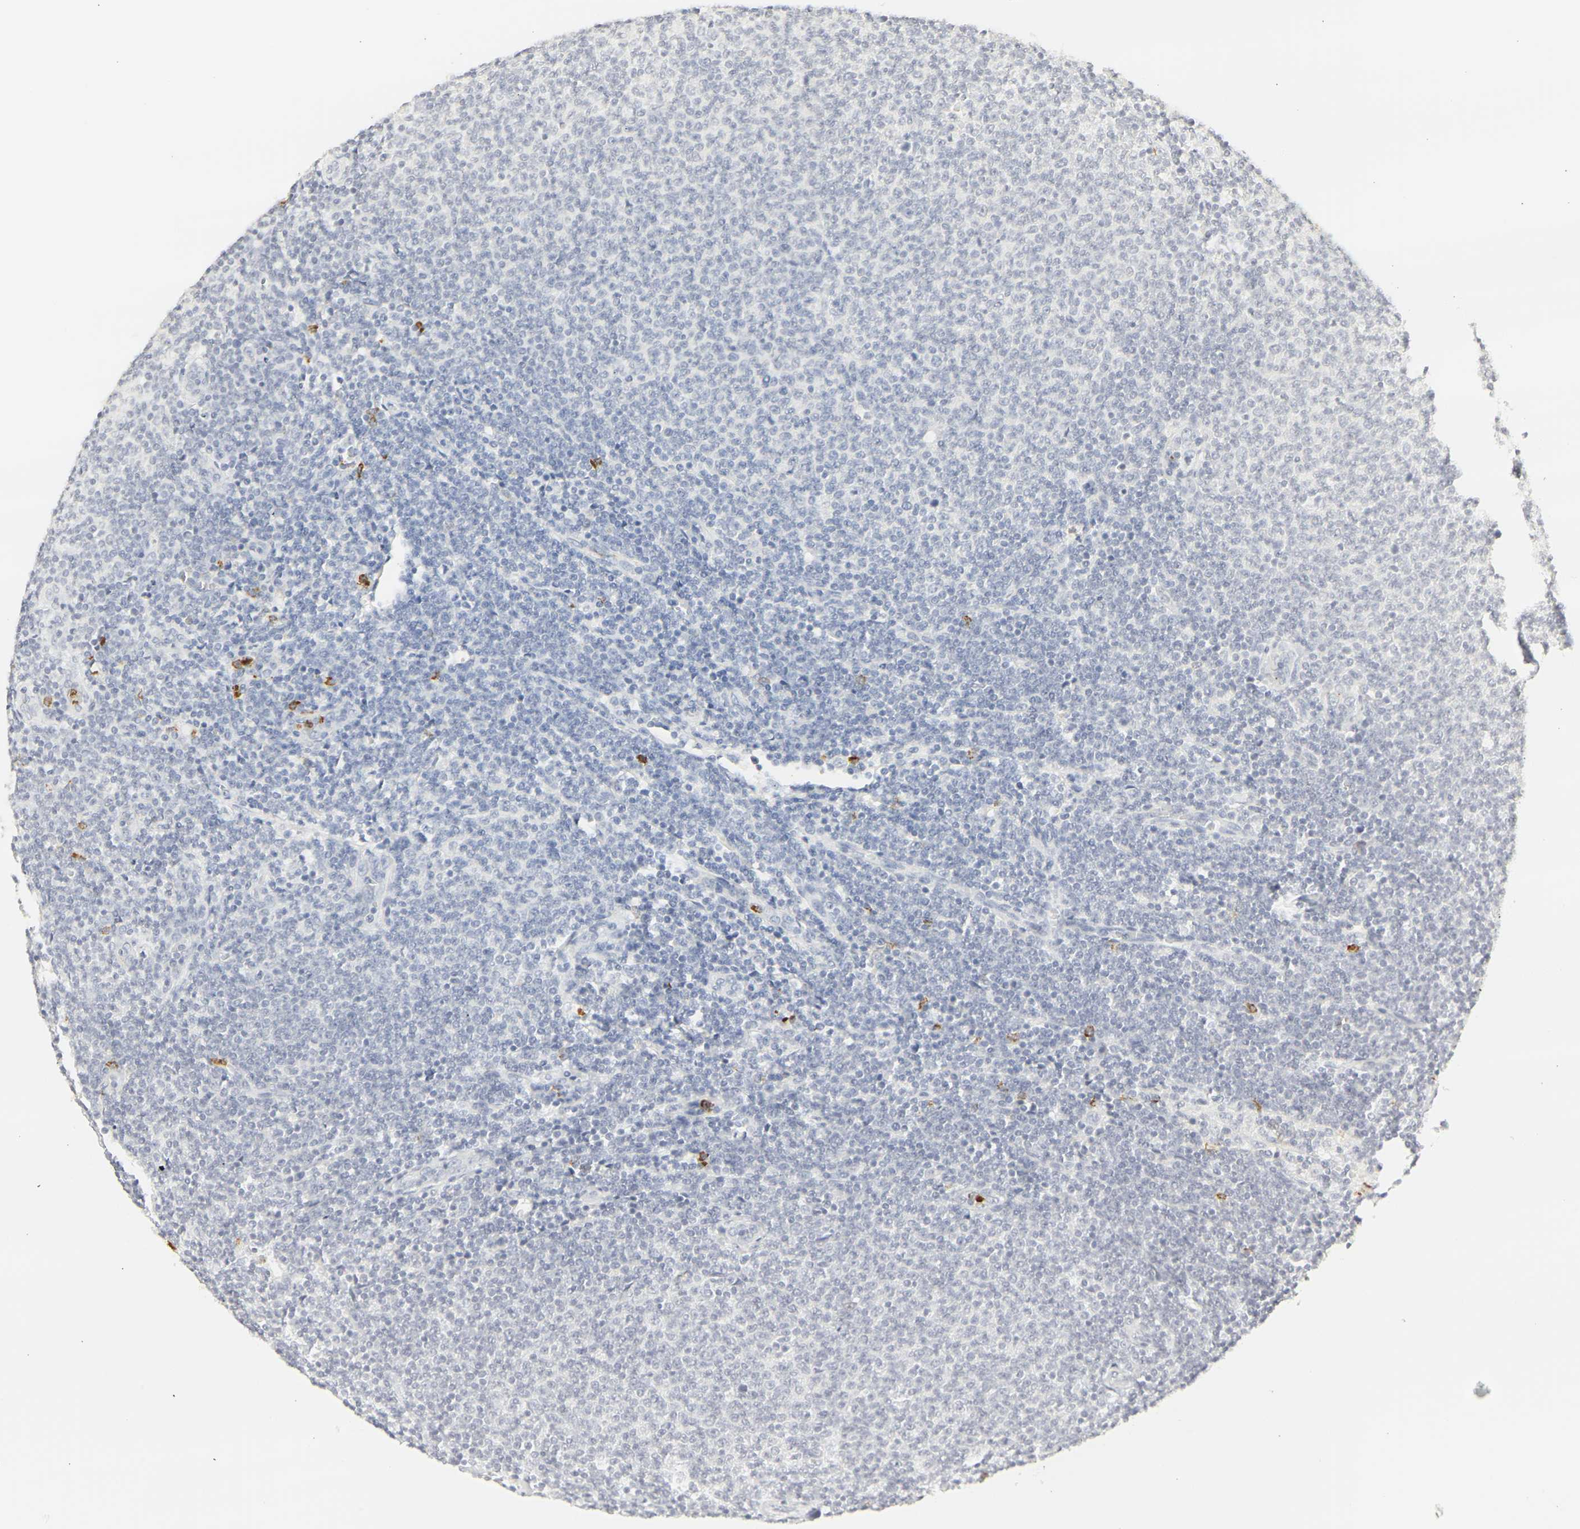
{"staining": {"intensity": "negative", "quantity": "none", "location": "none"}, "tissue": "lymphoma", "cell_type": "Tumor cells", "image_type": "cancer", "snomed": [{"axis": "morphology", "description": "Malignant lymphoma, non-Hodgkin's type, Low grade"}, {"axis": "topography", "description": "Lymph node"}], "caption": "Immunohistochemistry of human lymphoma shows no positivity in tumor cells.", "gene": "MPO", "patient": {"sex": "male", "age": 66}}